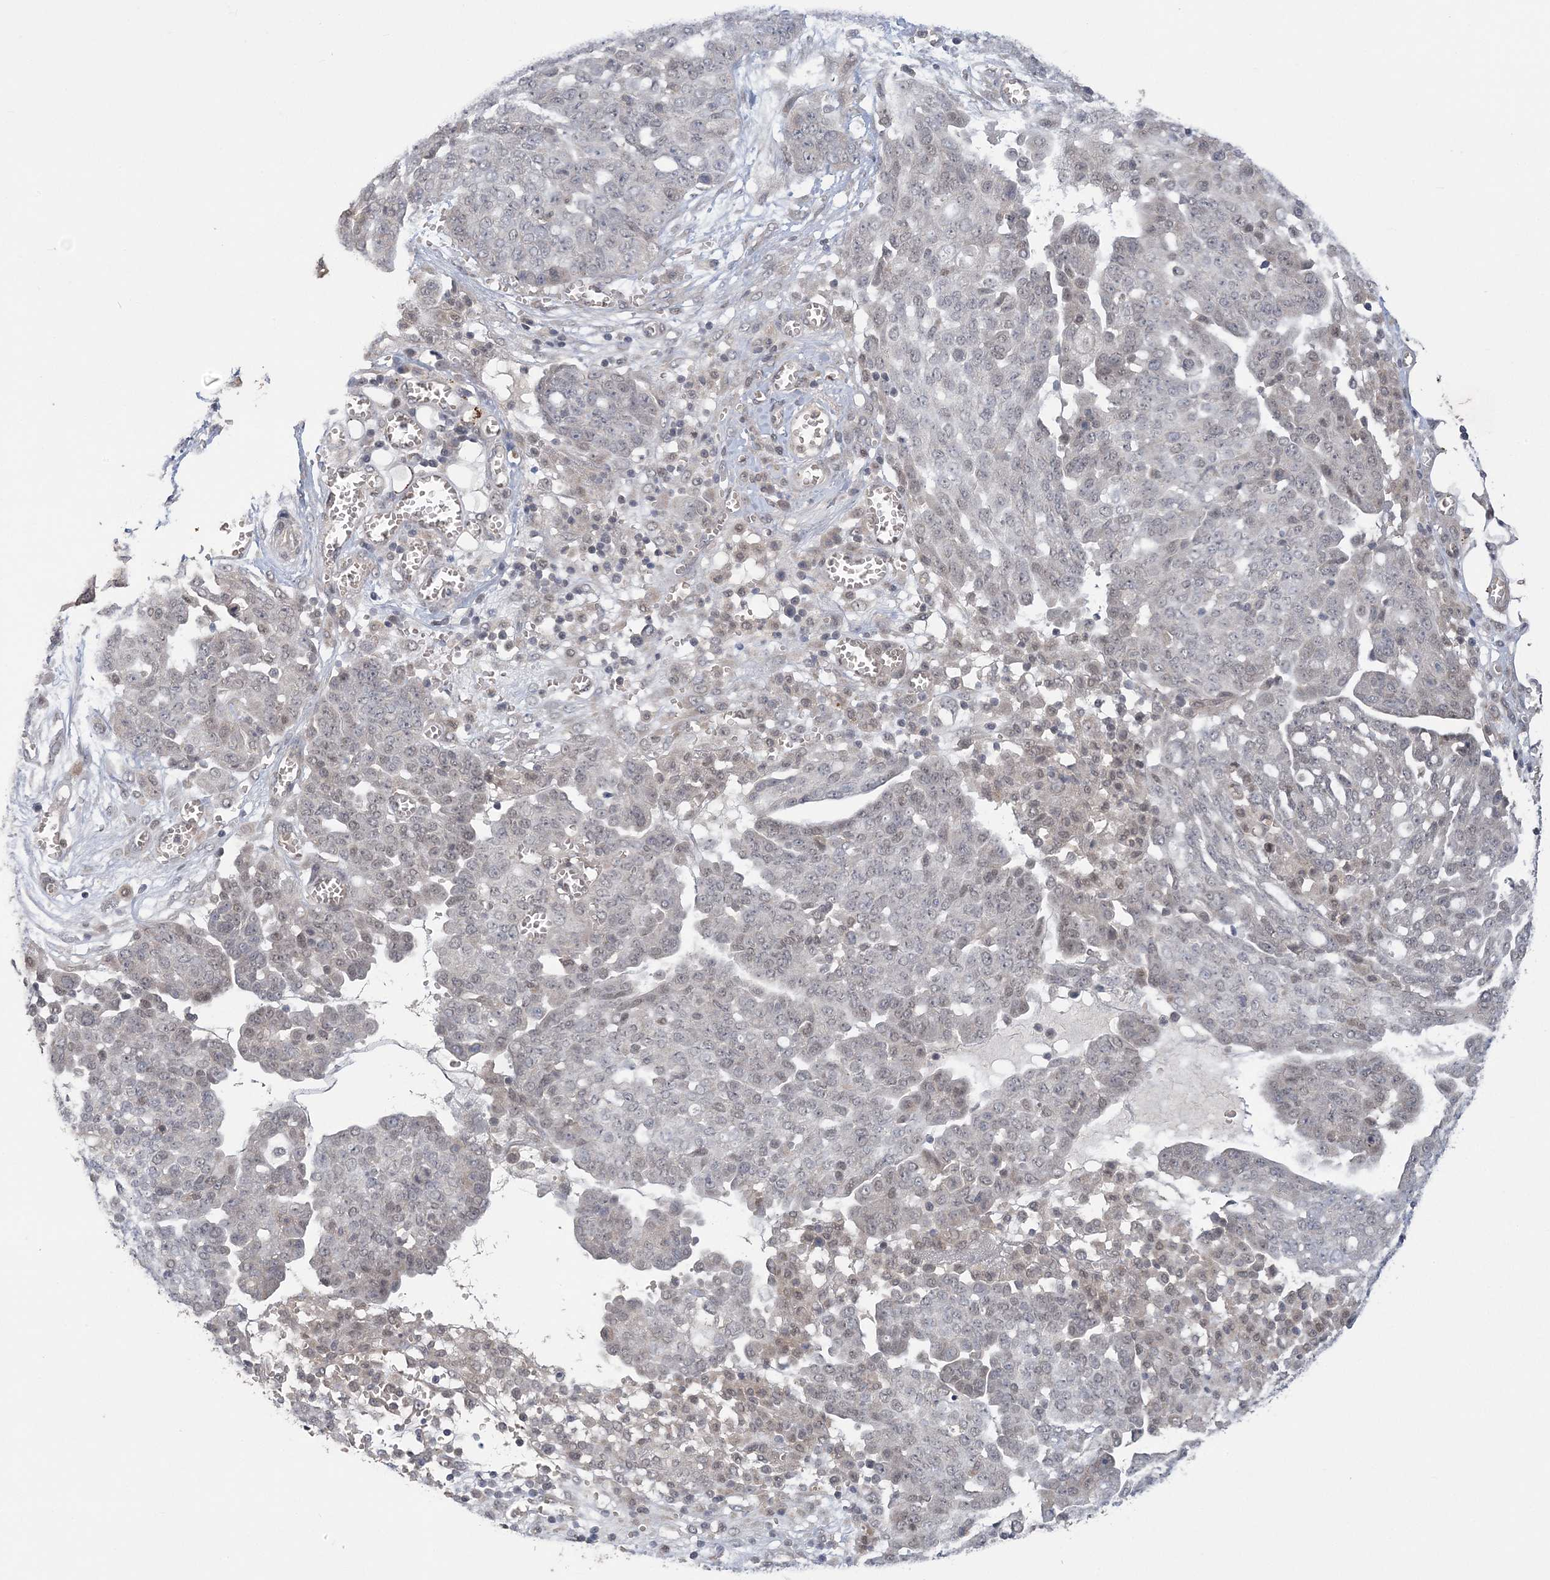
{"staining": {"intensity": "weak", "quantity": "<25%", "location": "nuclear"}, "tissue": "ovarian cancer", "cell_type": "Tumor cells", "image_type": "cancer", "snomed": [{"axis": "morphology", "description": "Cystadenocarcinoma, serous, NOS"}, {"axis": "topography", "description": "Soft tissue"}, {"axis": "topography", "description": "Ovary"}], "caption": "This is a image of immunohistochemistry (IHC) staining of serous cystadenocarcinoma (ovarian), which shows no staining in tumor cells.", "gene": "ZBTB7A", "patient": {"sex": "female", "age": 57}}